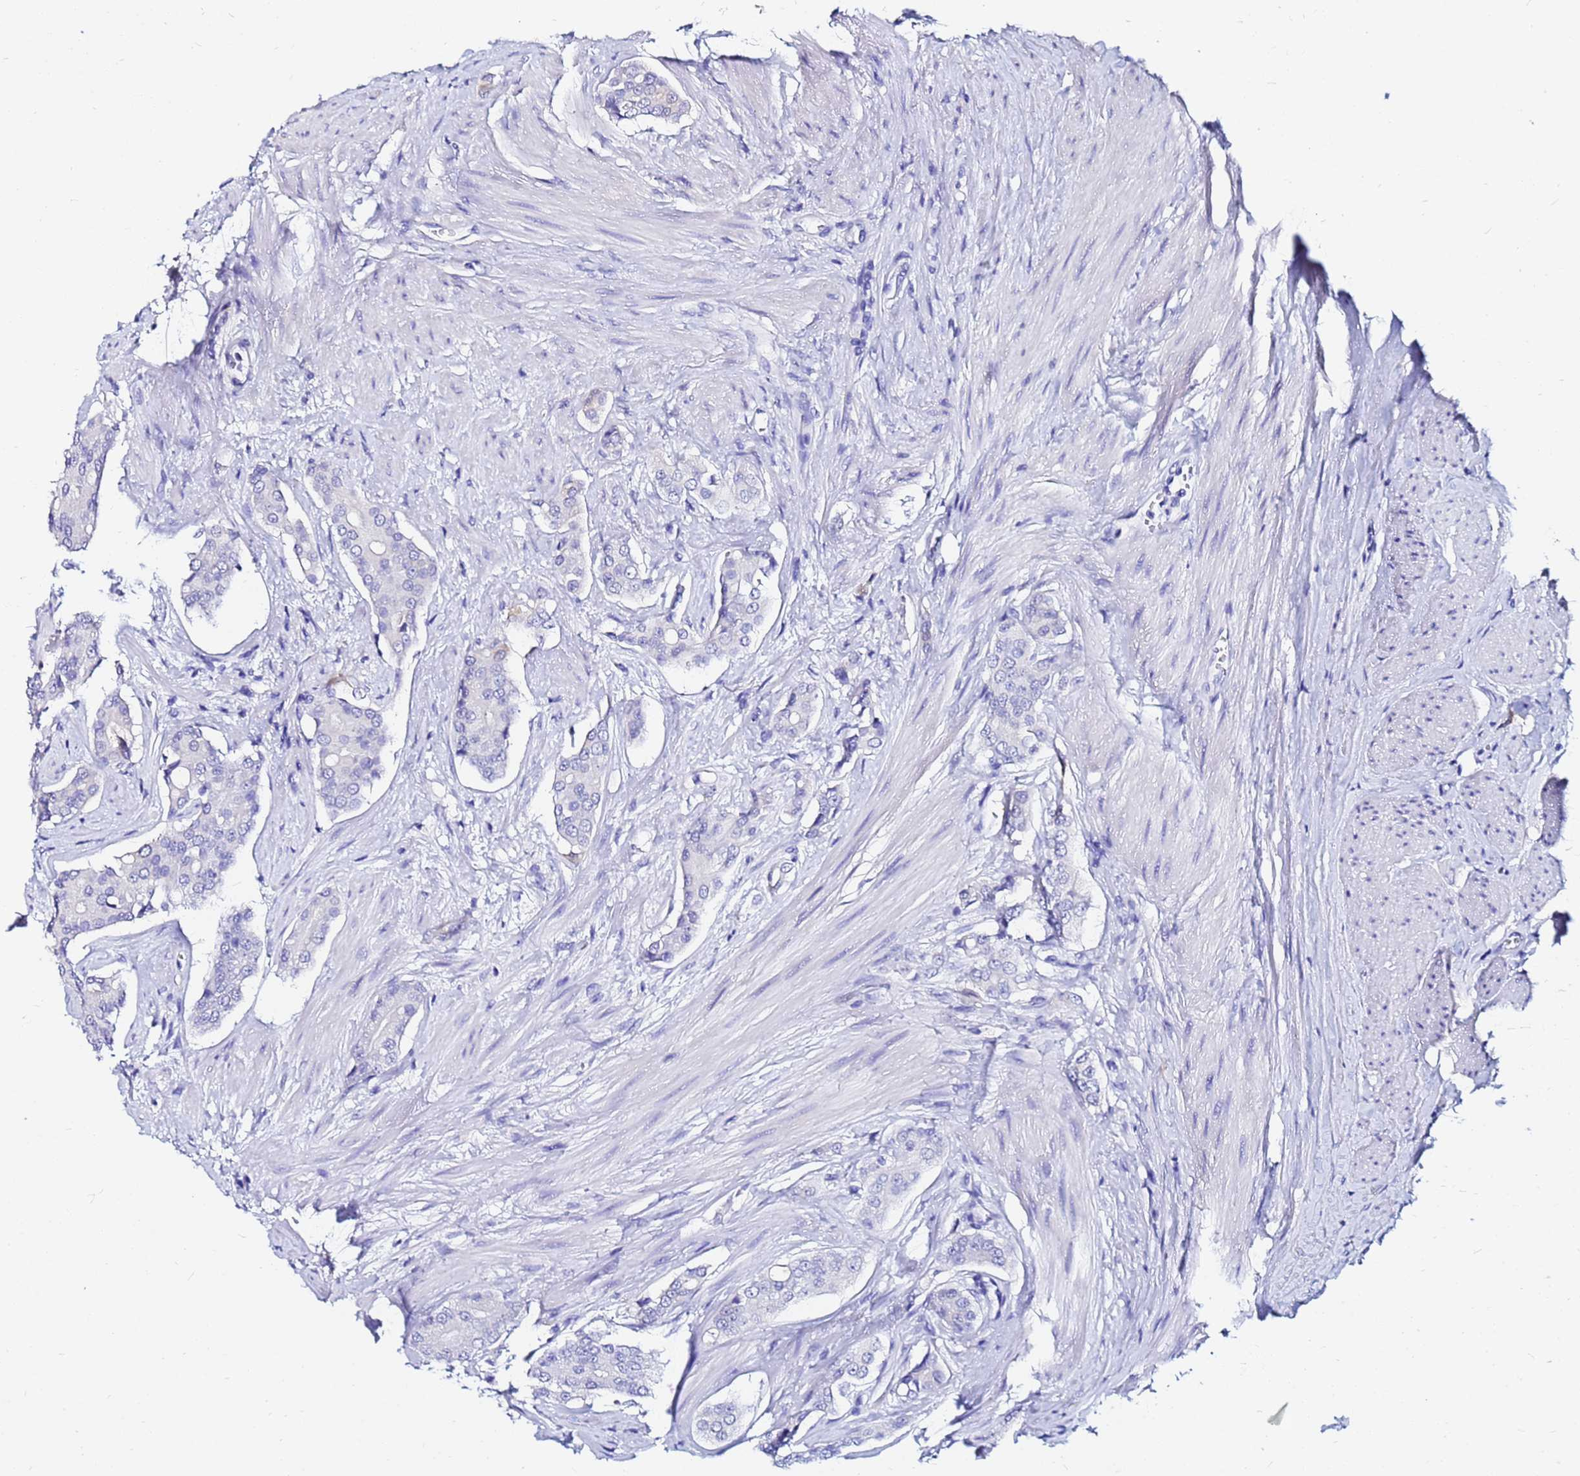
{"staining": {"intensity": "negative", "quantity": "none", "location": "none"}, "tissue": "prostate cancer", "cell_type": "Tumor cells", "image_type": "cancer", "snomed": [{"axis": "morphology", "description": "Adenocarcinoma, High grade"}, {"axis": "topography", "description": "Prostate"}], "caption": "High power microscopy micrograph of an IHC image of prostate high-grade adenocarcinoma, revealing no significant positivity in tumor cells.", "gene": "PPP1R14C", "patient": {"sex": "male", "age": 71}}